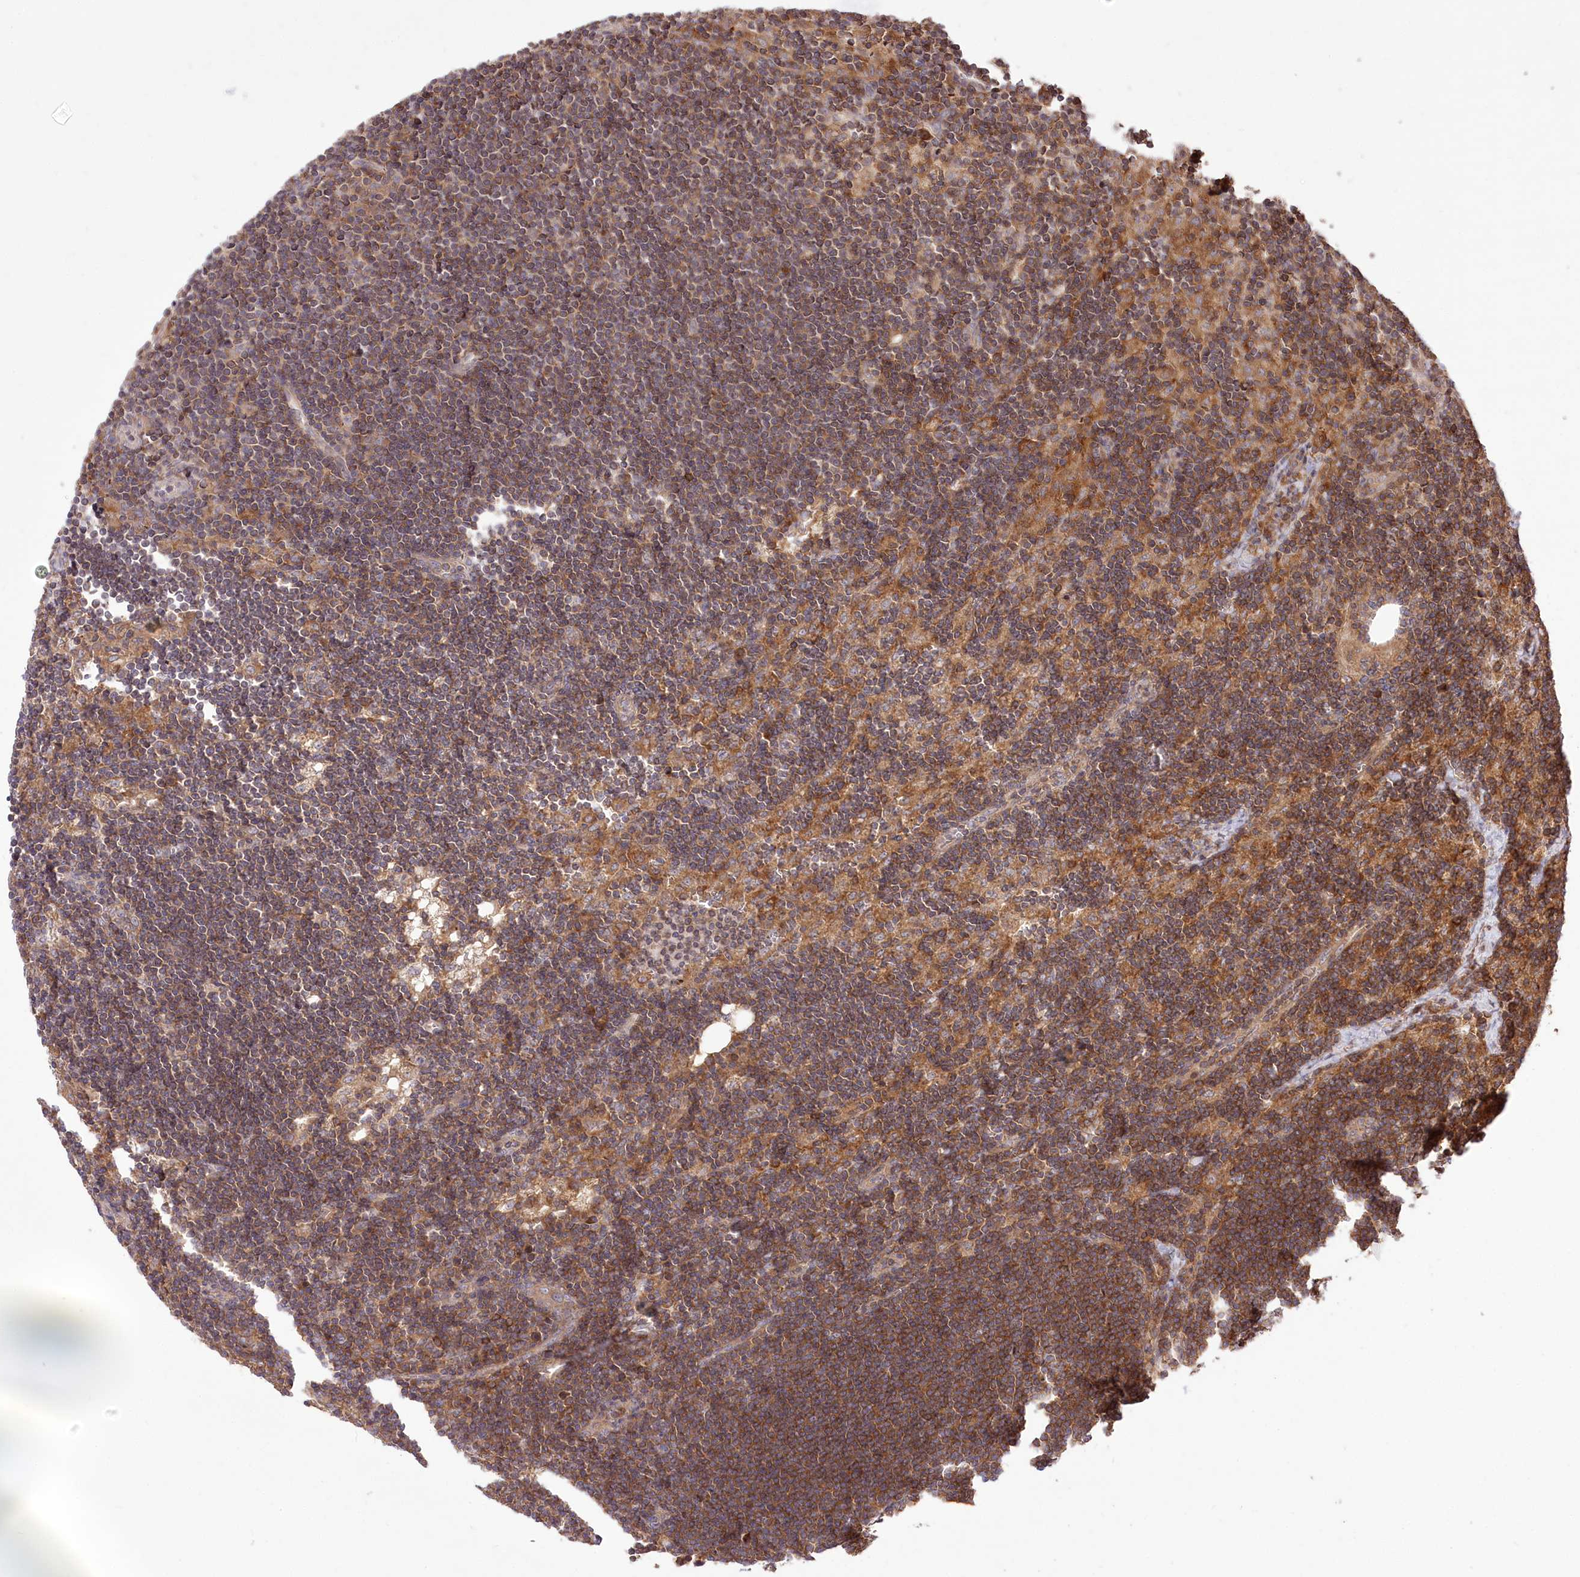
{"staining": {"intensity": "moderate", "quantity": ">75%", "location": "cytoplasmic/membranous"}, "tissue": "lymph node", "cell_type": "Germinal center cells", "image_type": "normal", "snomed": [{"axis": "morphology", "description": "Normal tissue, NOS"}, {"axis": "topography", "description": "Lymph node"}], "caption": "An immunohistochemistry (IHC) histopathology image of normal tissue is shown. Protein staining in brown labels moderate cytoplasmic/membranous positivity in lymph node within germinal center cells. The staining was performed using DAB to visualize the protein expression in brown, while the nuclei were stained in blue with hematoxylin (Magnification: 20x).", "gene": "XYLB", "patient": {"sex": "male", "age": 24}}